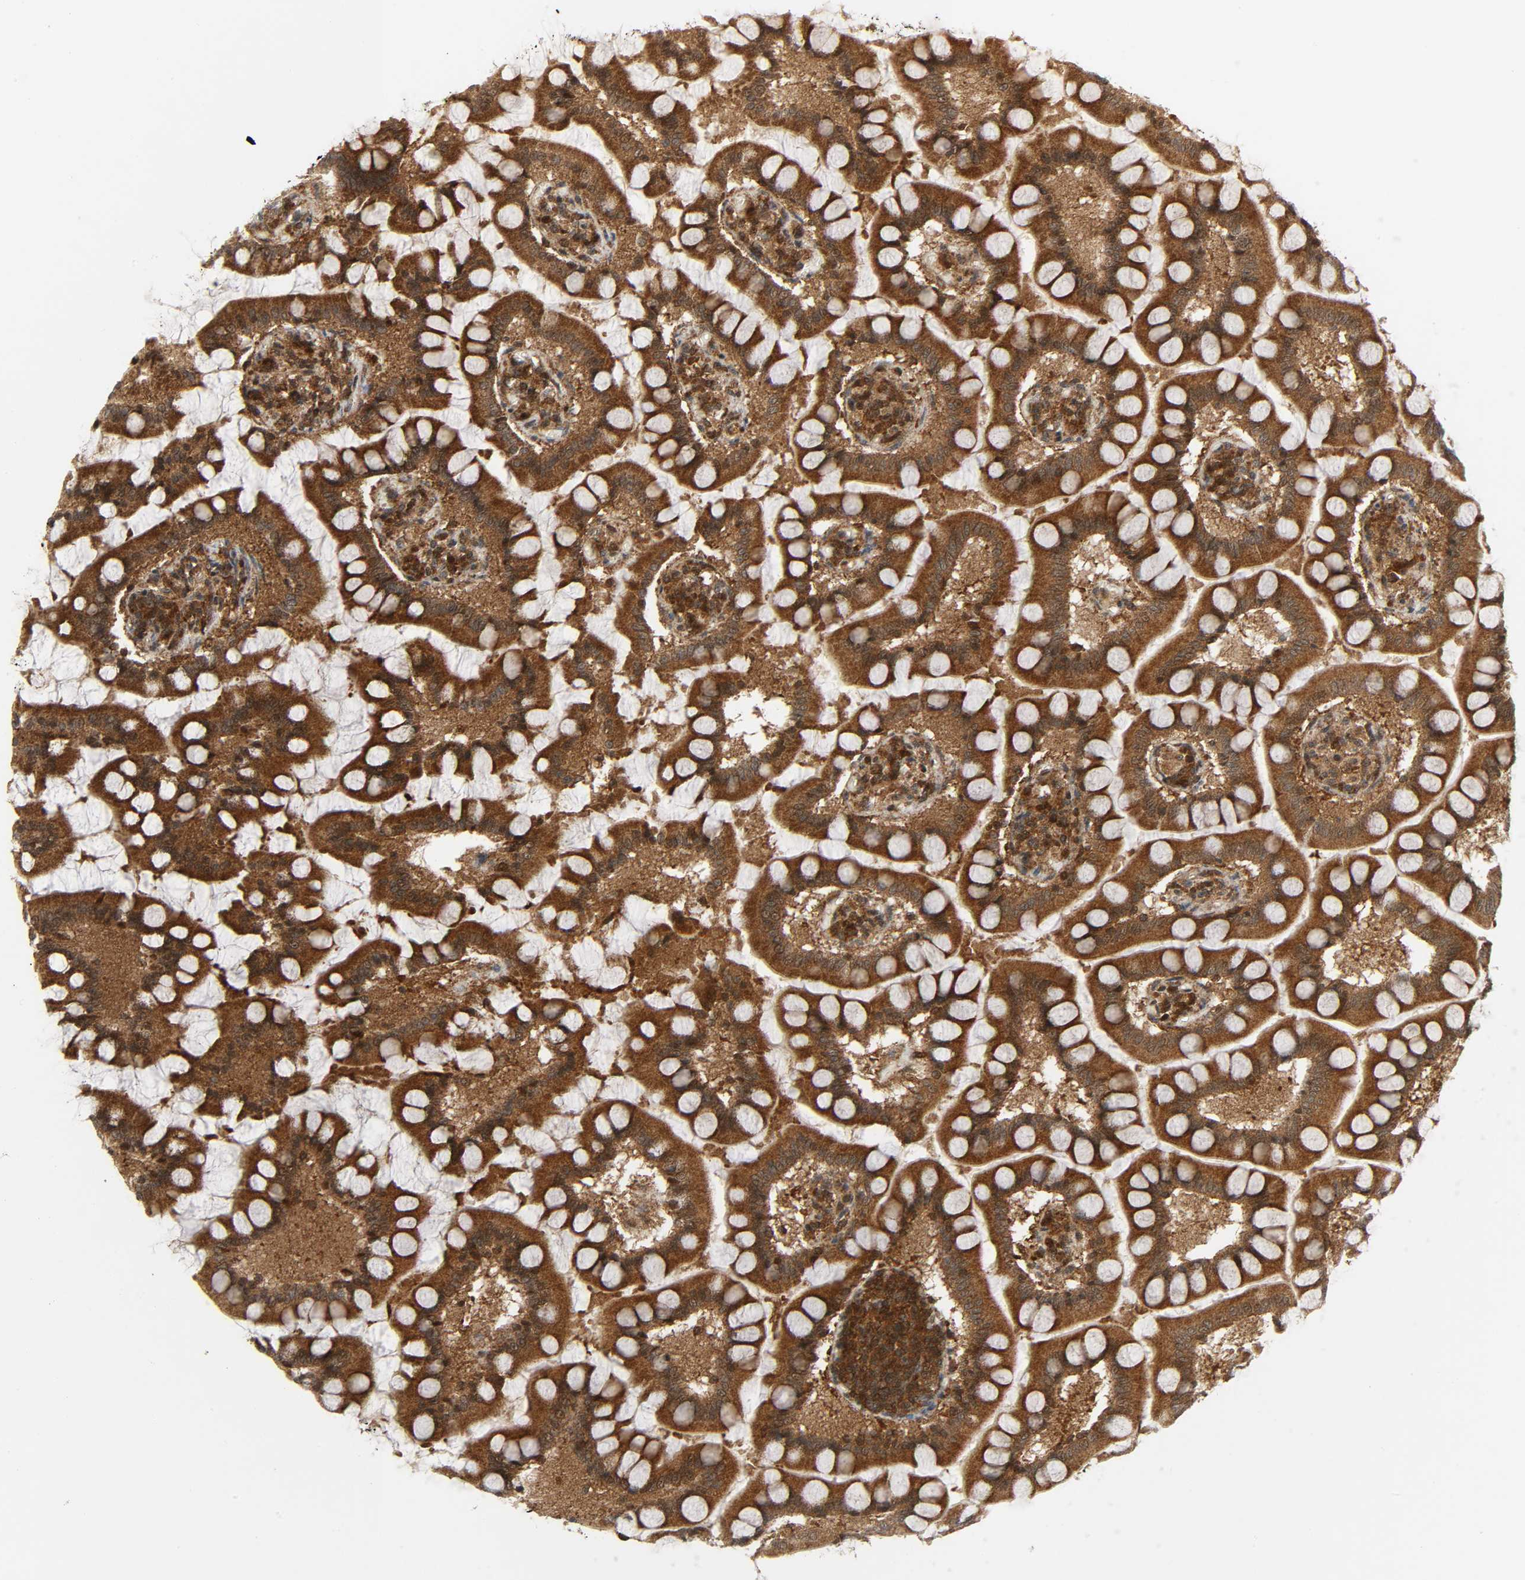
{"staining": {"intensity": "strong", "quantity": ">75%", "location": "cytoplasmic/membranous"}, "tissue": "small intestine", "cell_type": "Glandular cells", "image_type": "normal", "snomed": [{"axis": "morphology", "description": "Normal tissue, NOS"}, {"axis": "topography", "description": "Small intestine"}], "caption": "DAB (3,3'-diaminobenzidine) immunohistochemical staining of benign human small intestine reveals strong cytoplasmic/membranous protein positivity in about >75% of glandular cells. Using DAB (brown) and hematoxylin (blue) stains, captured at high magnification using brightfield microscopy.", "gene": "CHUK", "patient": {"sex": "male", "age": 41}}